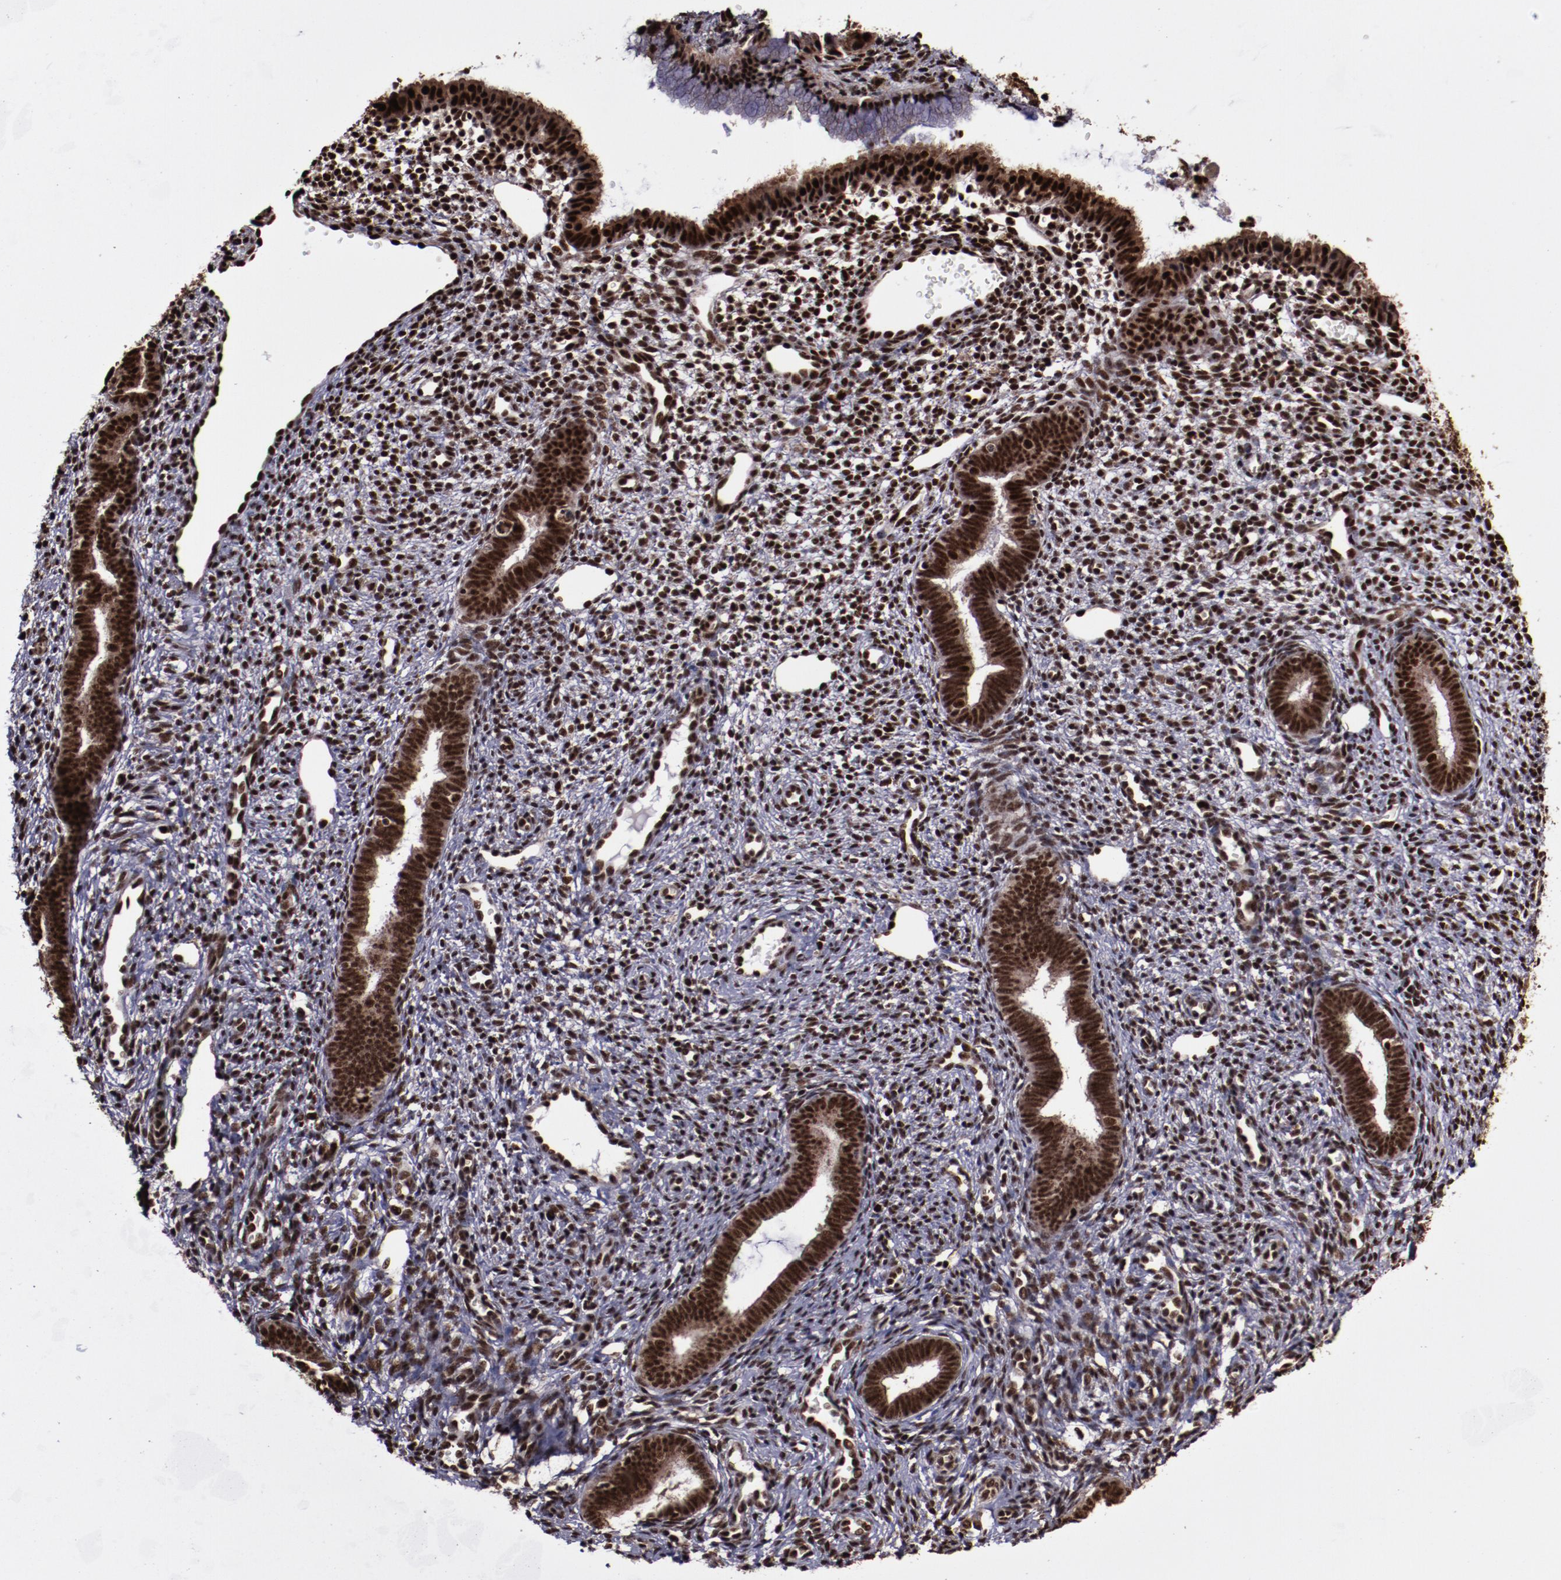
{"staining": {"intensity": "strong", "quantity": ">75%", "location": "nuclear"}, "tissue": "endometrium", "cell_type": "Cells in endometrial stroma", "image_type": "normal", "snomed": [{"axis": "morphology", "description": "Normal tissue, NOS"}, {"axis": "topography", "description": "Endometrium"}], "caption": "IHC staining of unremarkable endometrium, which shows high levels of strong nuclear expression in about >75% of cells in endometrial stroma indicating strong nuclear protein expression. The staining was performed using DAB (brown) for protein detection and nuclei were counterstained in hematoxylin (blue).", "gene": "SNW1", "patient": {"sex": "female", "age": 27}}